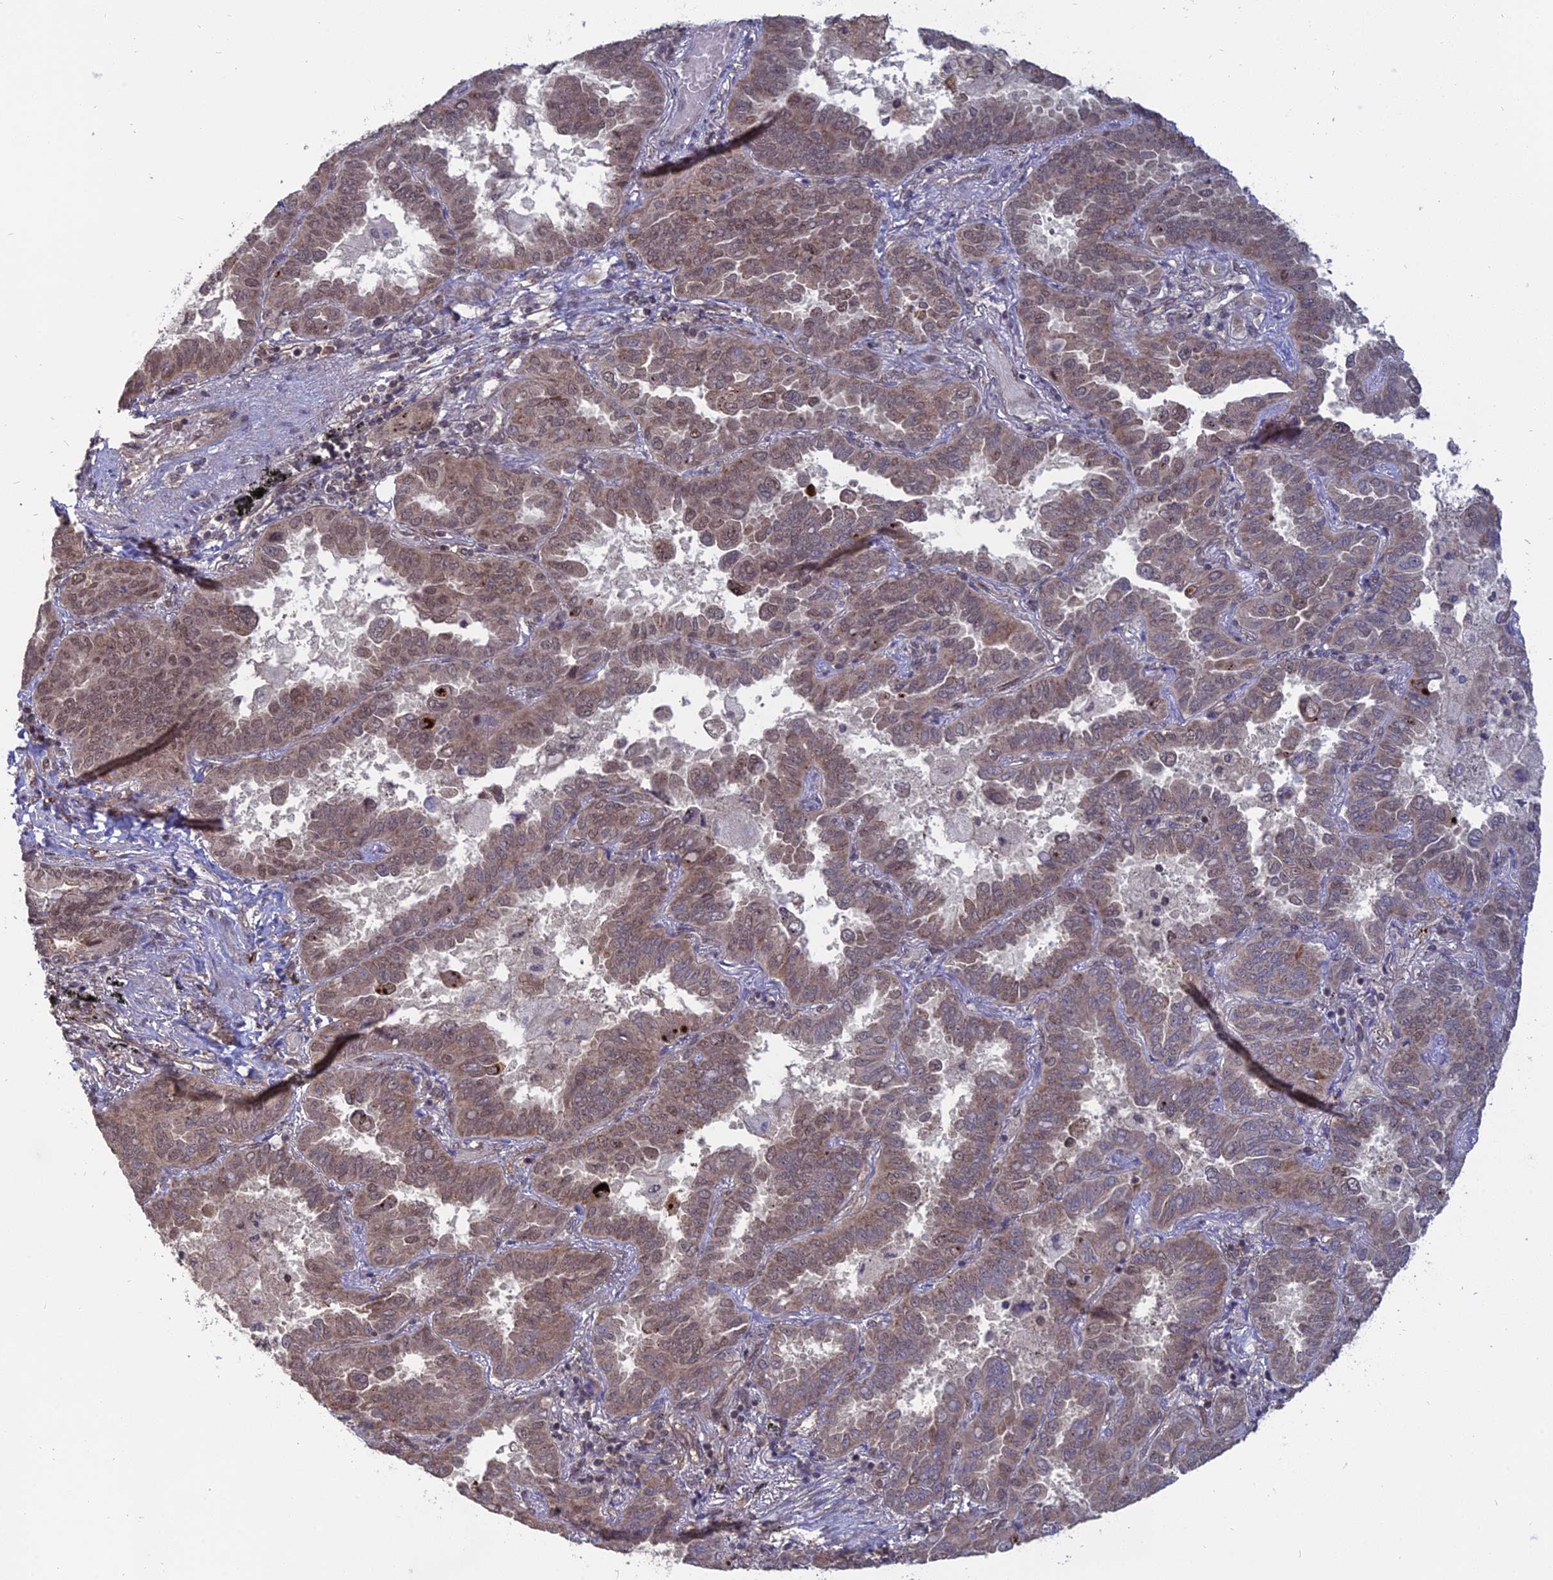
{"staining": {"intensity": "weak", "quantity": ">75%", "location": "cytoplasmic/membranous,nuclear"}, "tissue": "lung cancer", "cell_type": "Tumor cells", "image_type": "cancer", "snomed": [{"axis": "morphology", "description": "Adenocarcinoma, NOS"}, {"axis": "topography", "description": "Lung"}], "caption": "The micrograph reveals immunohistochemical staining of adenocarcinoma (lung). There is weak cytoplasmic/membranous and nuclear positivity is seen in approximately >75% of tumor cells.", "gene": "PKIG", "patient": {"sex": "male", "age": 64}}